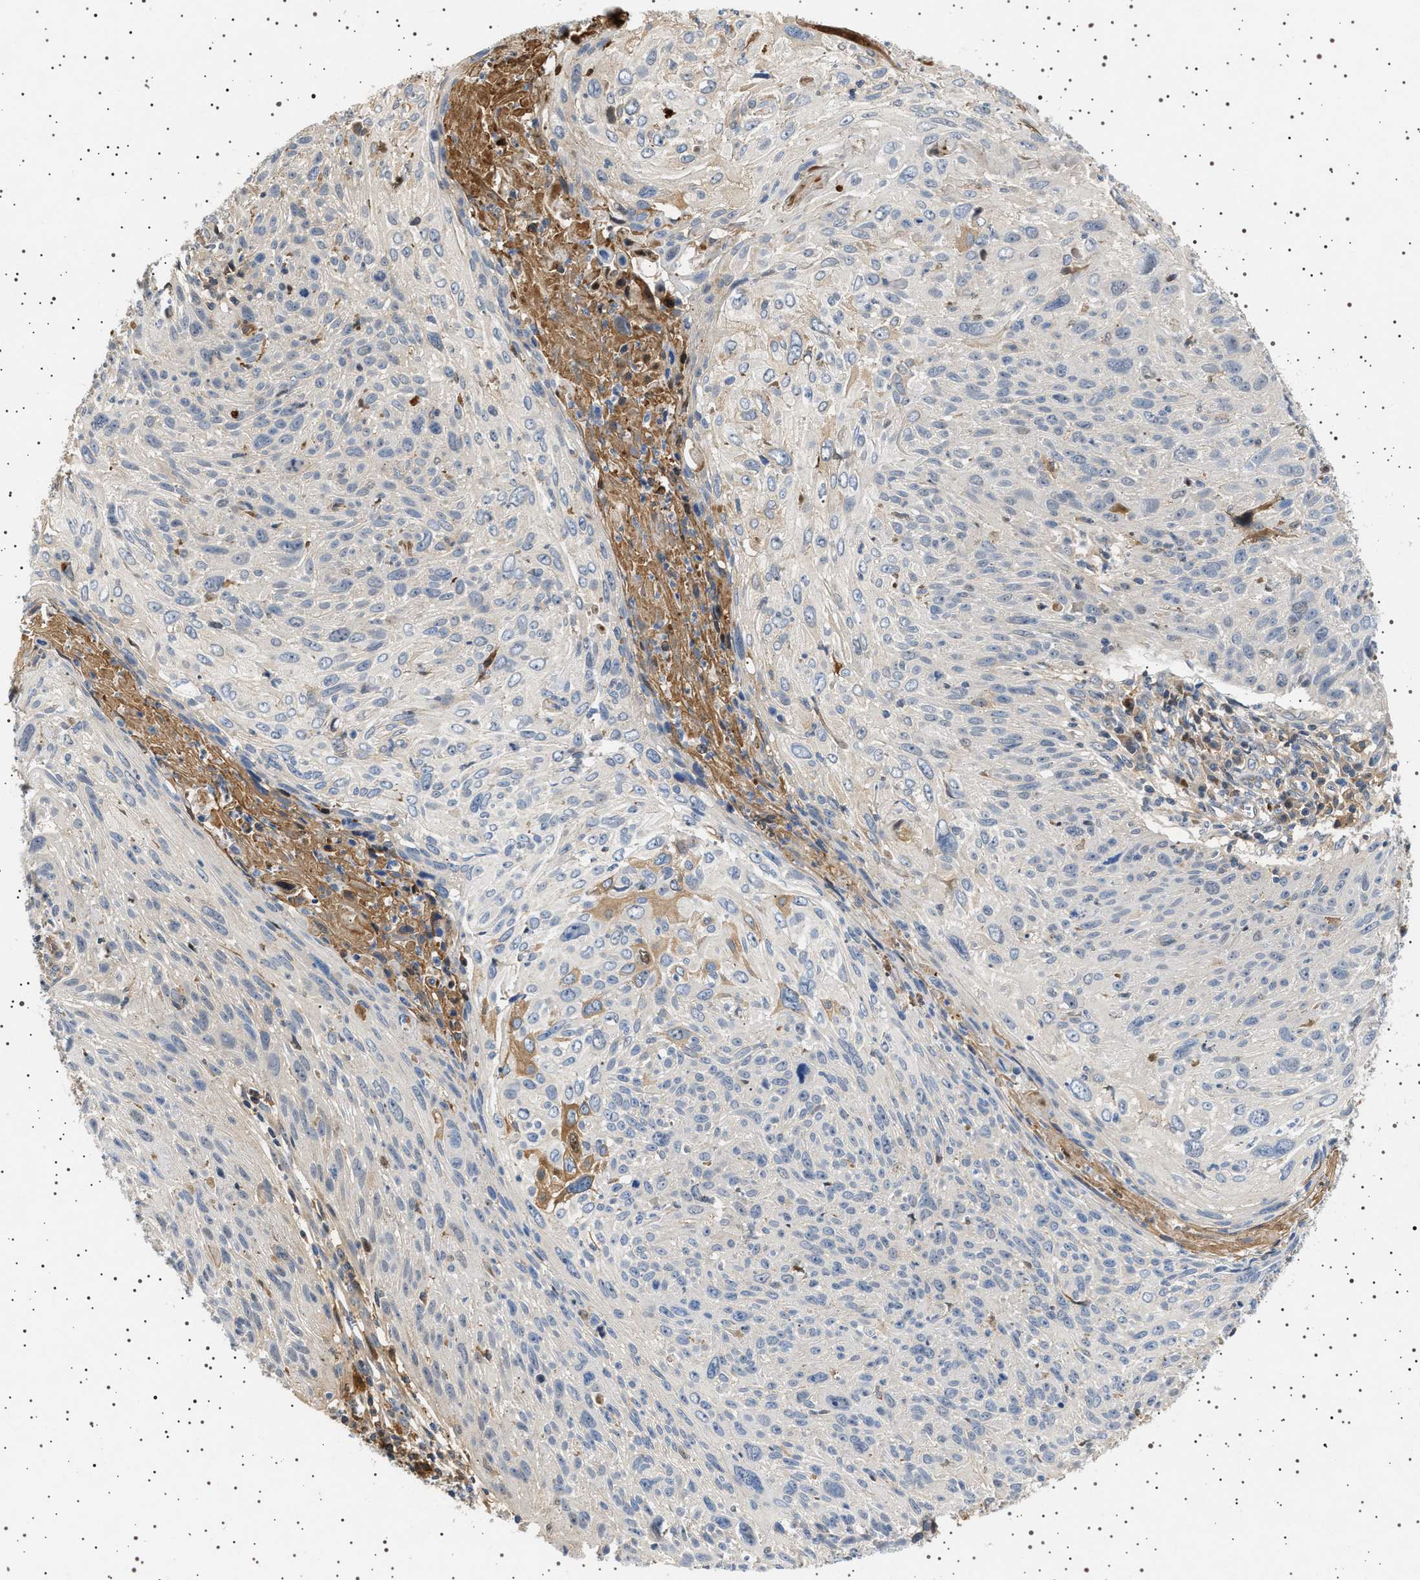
{"staining": {"intensity": "negative", "quantity": "none", "location": "none"}, "tissue": "cervical cancer", "cell_type": "Tumor cells", "image_type": "cancer", "snomed": [{"axis": "morphology", "description": "Squamous cell carcinoma, NOS"}, {"axis": "topography", "description": "Cervix"}], "caption": "Immunohistochemistry photomicrograph of human cervical cancer (squamous cell carcinoma) stained for a protein (brown), which displays no expression in tumor cells.", "gene": "FICD", "patient": {"sex": "female", "age": 51}}